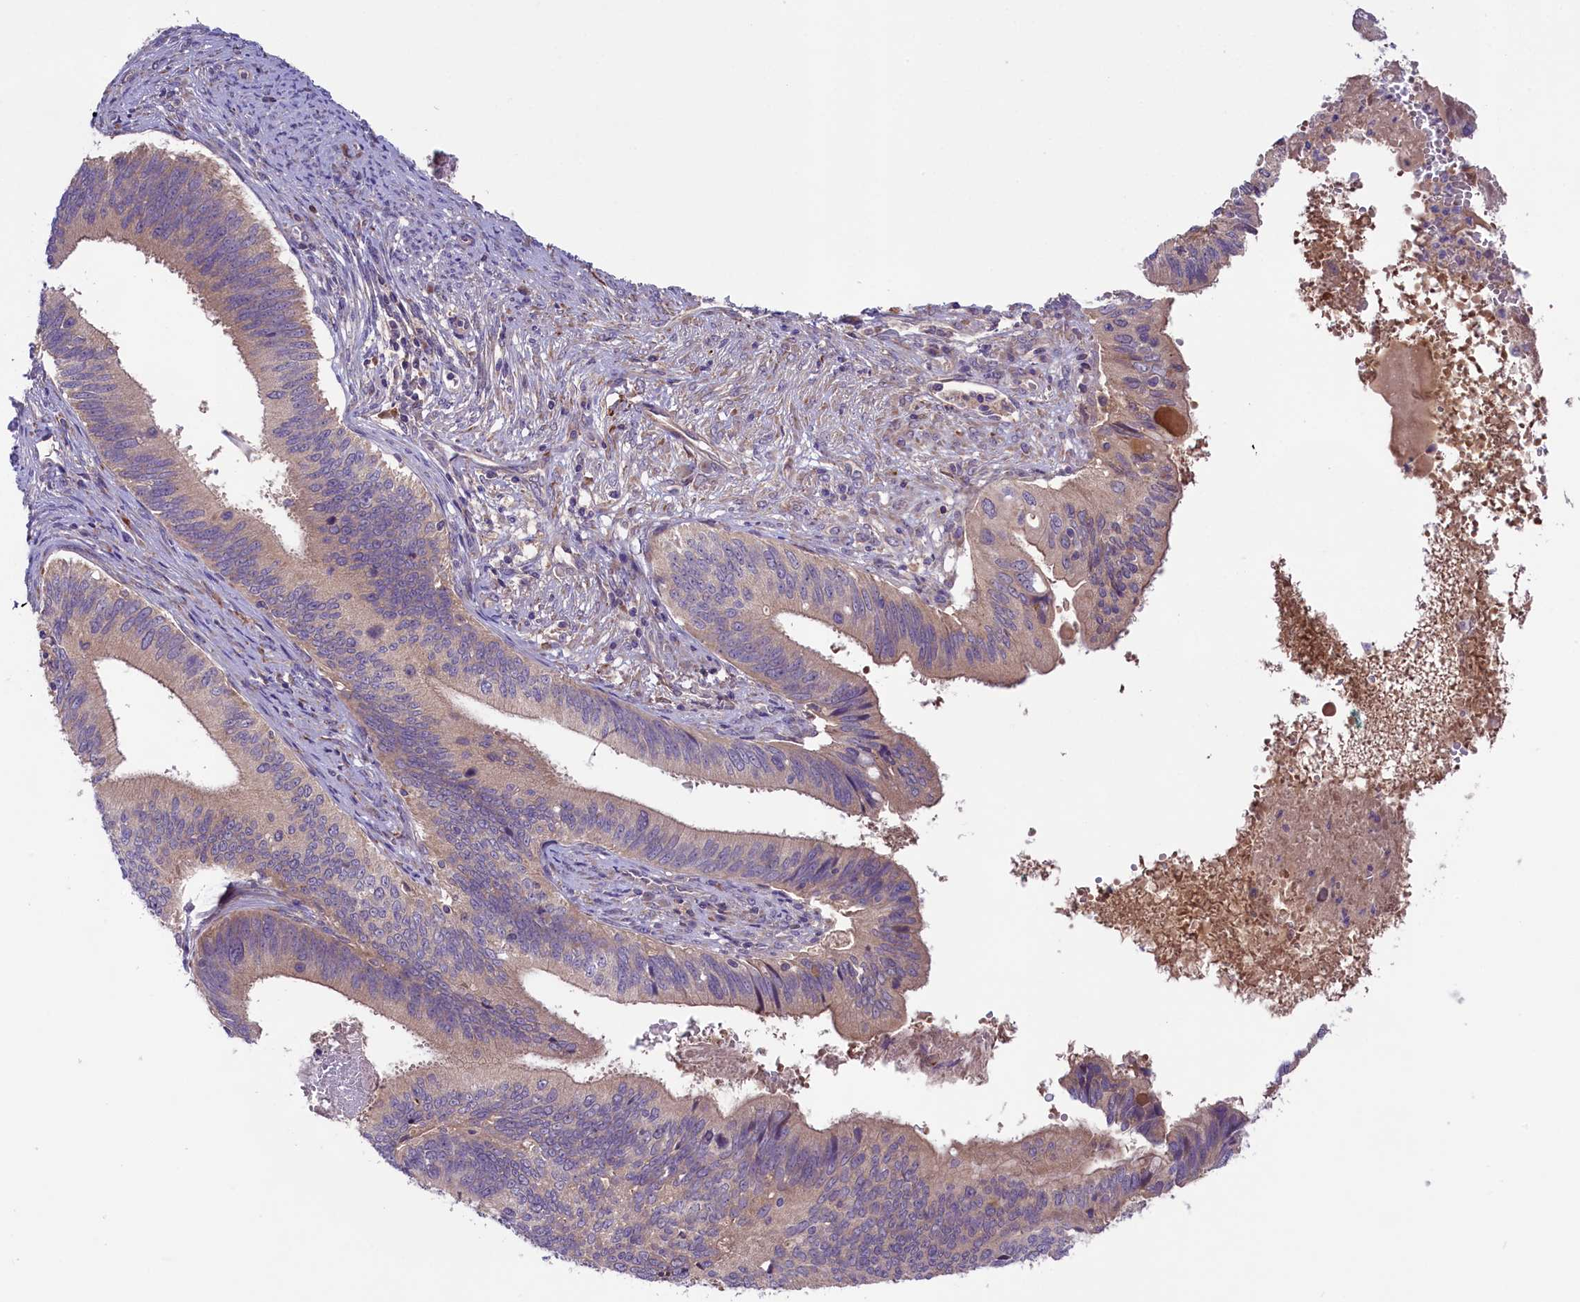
{"staining": {"intensity": "weak", "quantity": "25%-75%", "location": "cytoplasmic/membranous"}, "tissue": "cervical cancer", "cell_type": "Tumor cells", "image_type": "cancer", "snomed": [{"axis": "morphology", "description": "Adenocarcinoma, NOS"}, {"axis": "topography", "description": "Cervix"}], "caption": "Cervical cancer (adenocarcinoma) stained for a protein demonstrates weak cytoplasmic/membranous positivity in tumor cells.", "gene": "COG8", "patient": {"sex": "female", "age": 42}}